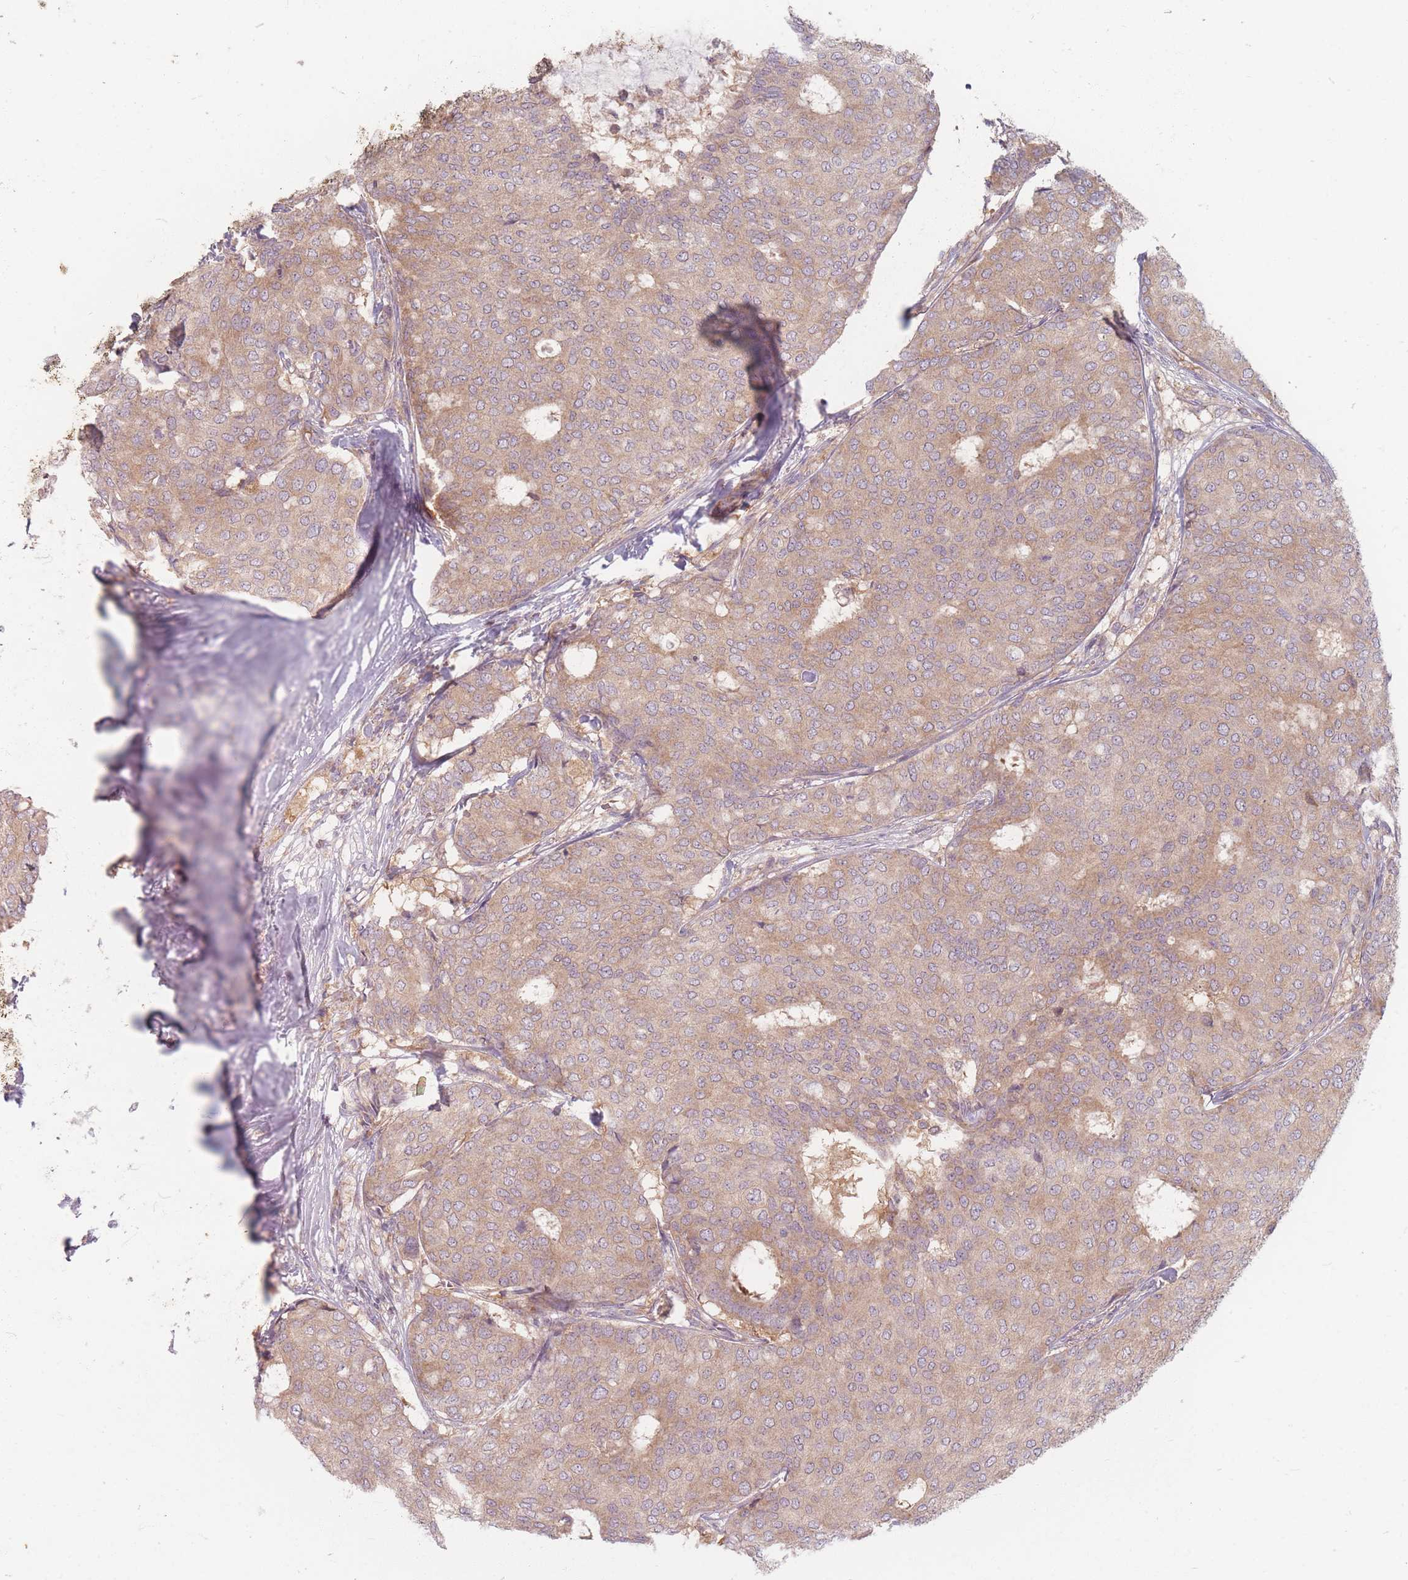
{"staining": {"intensity": "weak", "quantity": ">75%", "location": "cytoplasmic/membranous"}, "tissue": "breast cancer", "cell_type": "Tumor cells", "image_type": "cancer", "snomed": [{"axis": "morphology", "description": "Duct carcinoma"}, {"axis": "topography", "description": "Breast"}], "caption": "Tumor cells display low levels of weak cytoplasmic/membranous positivity in approximately >75% of cells in human intraductal carcinoma (breast).", "gene": "SMIM14", "patient": {"sex": "female", "age": 75}}